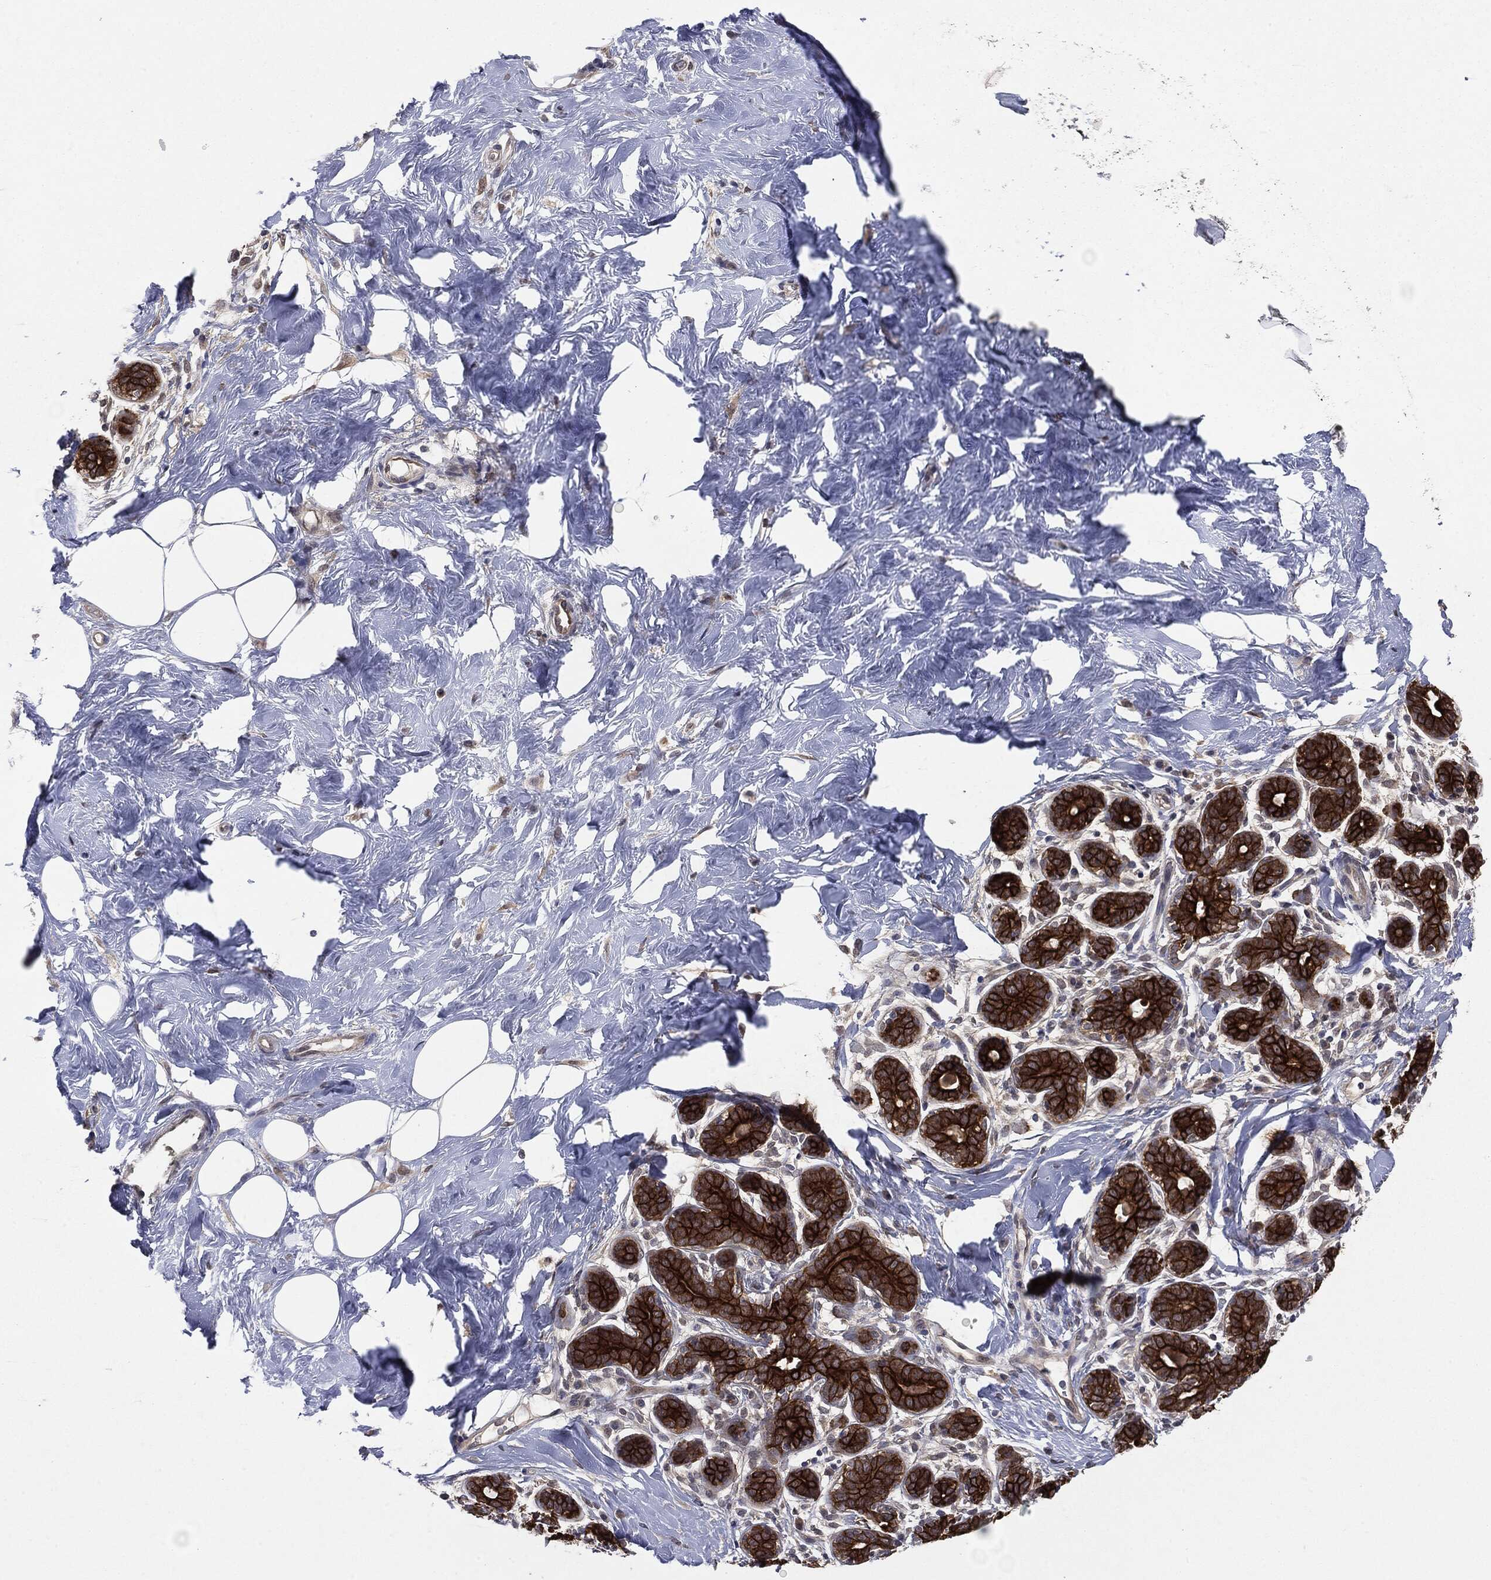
{"staining": {"intensity": "strong", "quantity": ">75%", "location": "cytoplasmic/membranous"}, "tissue": "breast", "cell_type": "Glandular cells", "image_type": "normal", "snomed": [{"axis": "morphology", "description": "Normal tissue, NOS"}, {"axis": "topography", "description": "Breast"}], "caption": "This is an image of immunohistochemistry (IHC) staining of normal breast, which shows strong staining in the cytoplasmic/membranous of glandular cells.", "gene": "KRT7", "patient": {"sex": "female", "age": 43}}